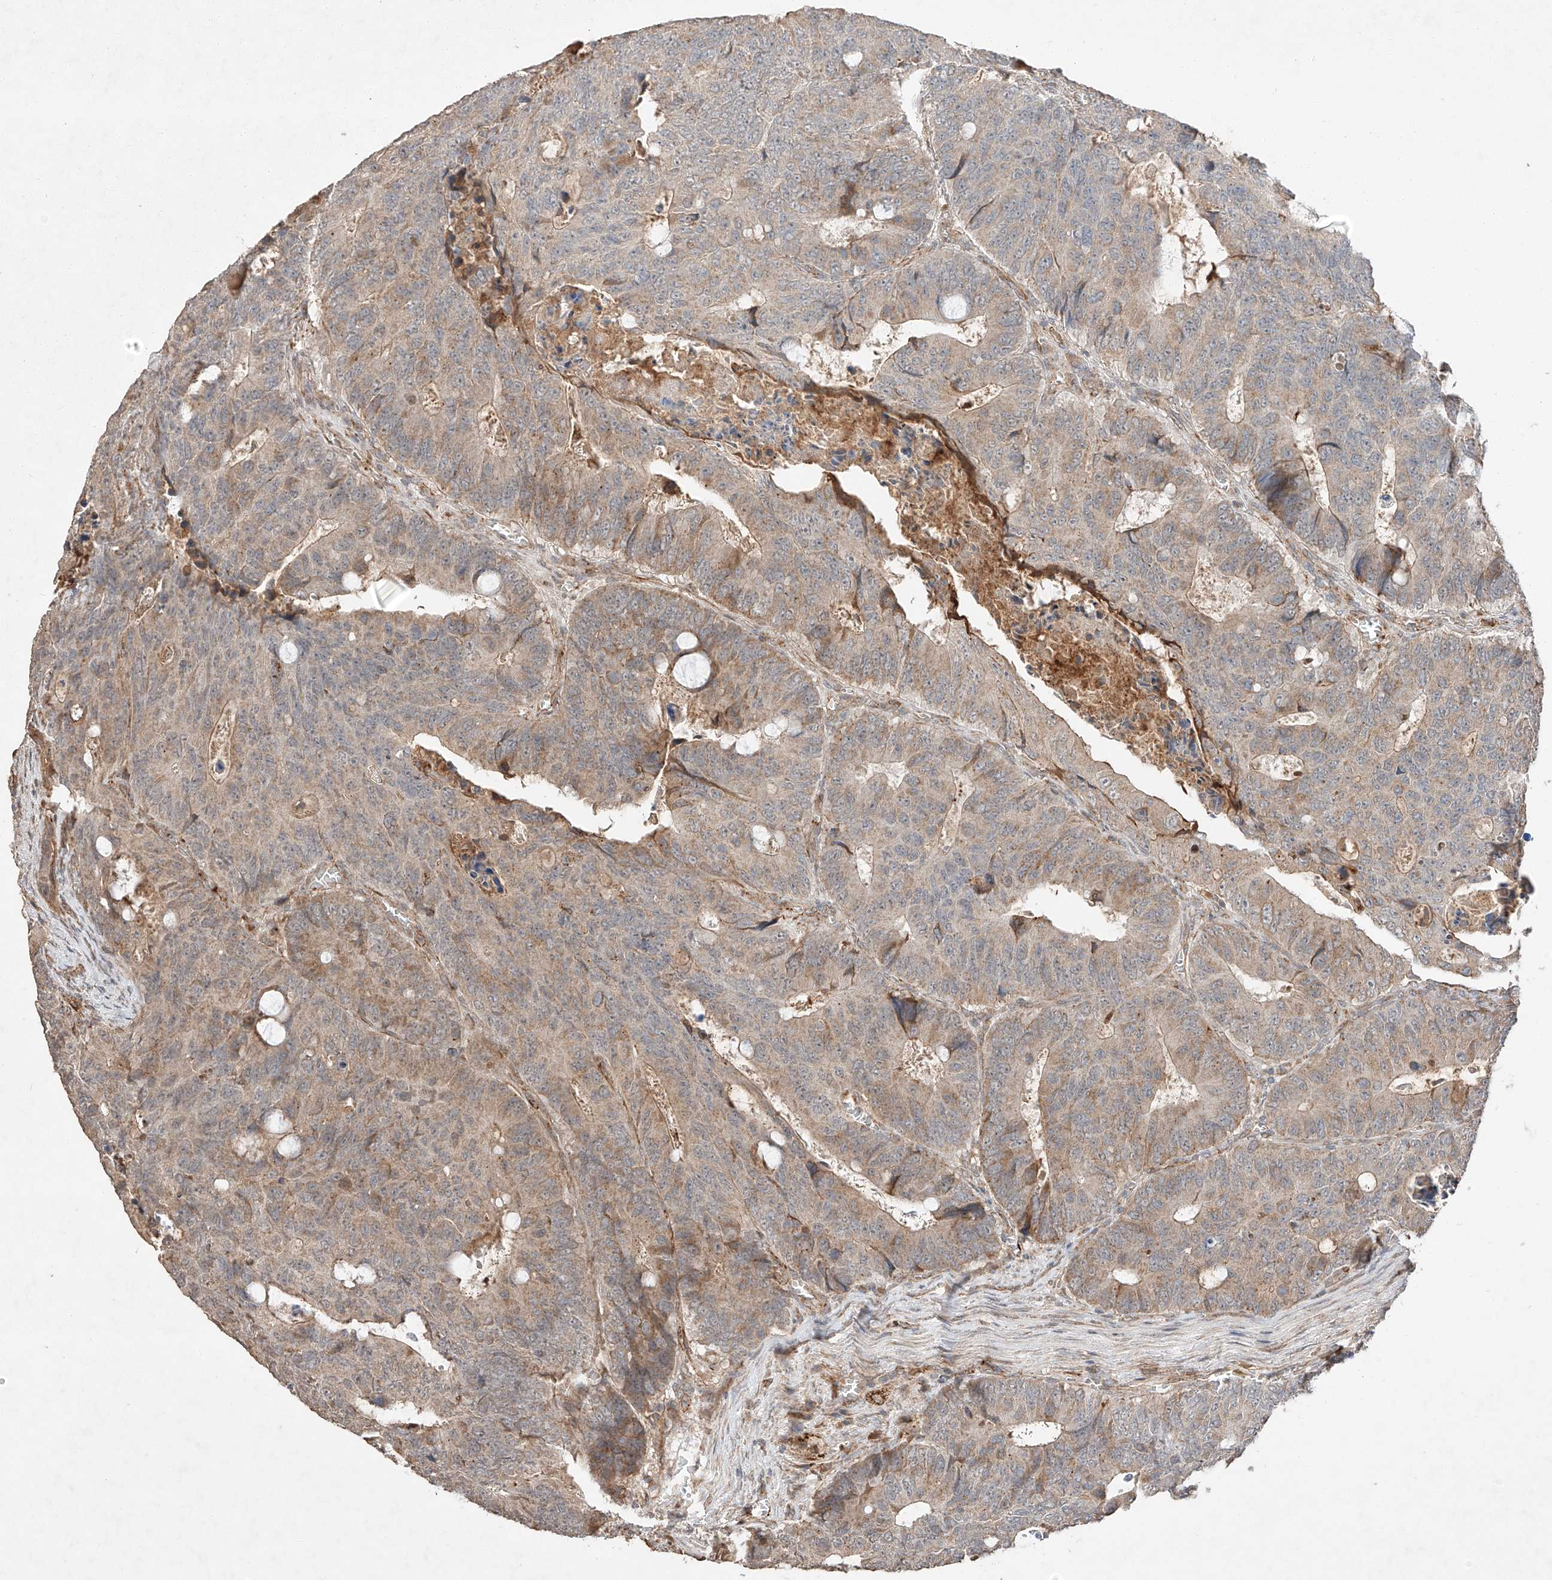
{"staining": {"intensity": "moderate", "quantity": "25%-75%", "location": "cytoplasmic/membranous"}, "tissue": "colorectal cancer", "cell_type": "Tumor cells", "image_type": "cancer", "snomed": [{"axis": "morphology", "description": "Adenocarcinoma, NOS"}, {"axis": "topography", "description": "Colon"}], "caption": "About 25%-75% of tumor cells in colorectal cancer show moderate cytoplasmic/membranous protein positivity as visualized by brown immunohistochemical staining.", "gene": "SUSD6", "patient": {"sex": "male", "age": 87}}